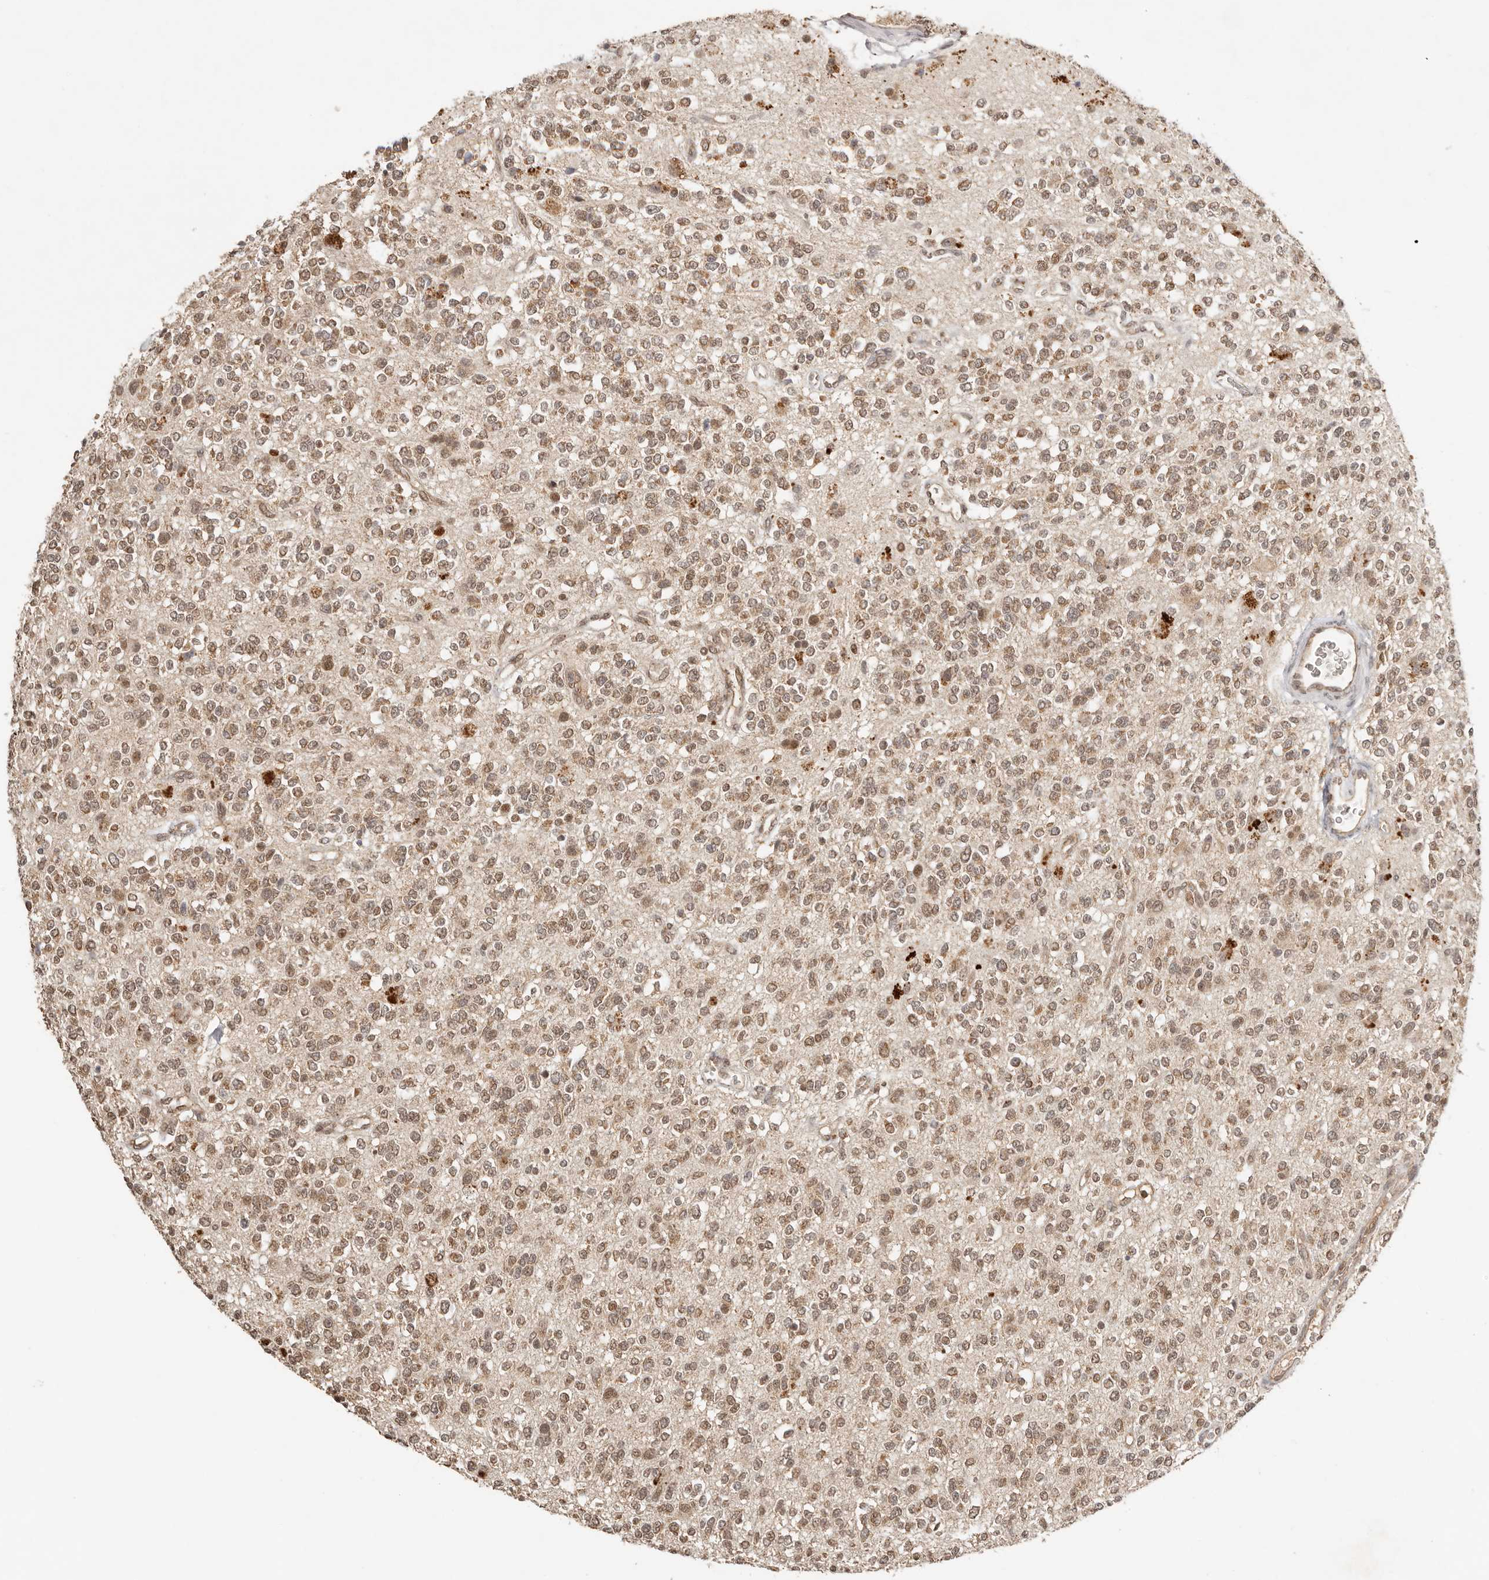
{"staining": {"intensity": "weak", "quantity": ">75%", "location": "cytoplasmic/membranous,nuclear"}, "tissue": "glioma", "cell_type": "Tumor cells", "image_type": "cancer", "snomed": [{"axis": "morphology", "description": "Glioma, malignant, High grade"}, {"axis": "topography", "description": "Brain"}], "caption": "The histopathology image reveals immunohistochemical staining of high-grade glioma (malignant). There is weak cytoplasmic/membranous and nuclear expression is present in approximately >75% of tumor cells. (Brightfield microscopy of DAB IHC at high magnification).", "gene": "SEC14L1", "patient": {"sex": "male", "age": 34}}